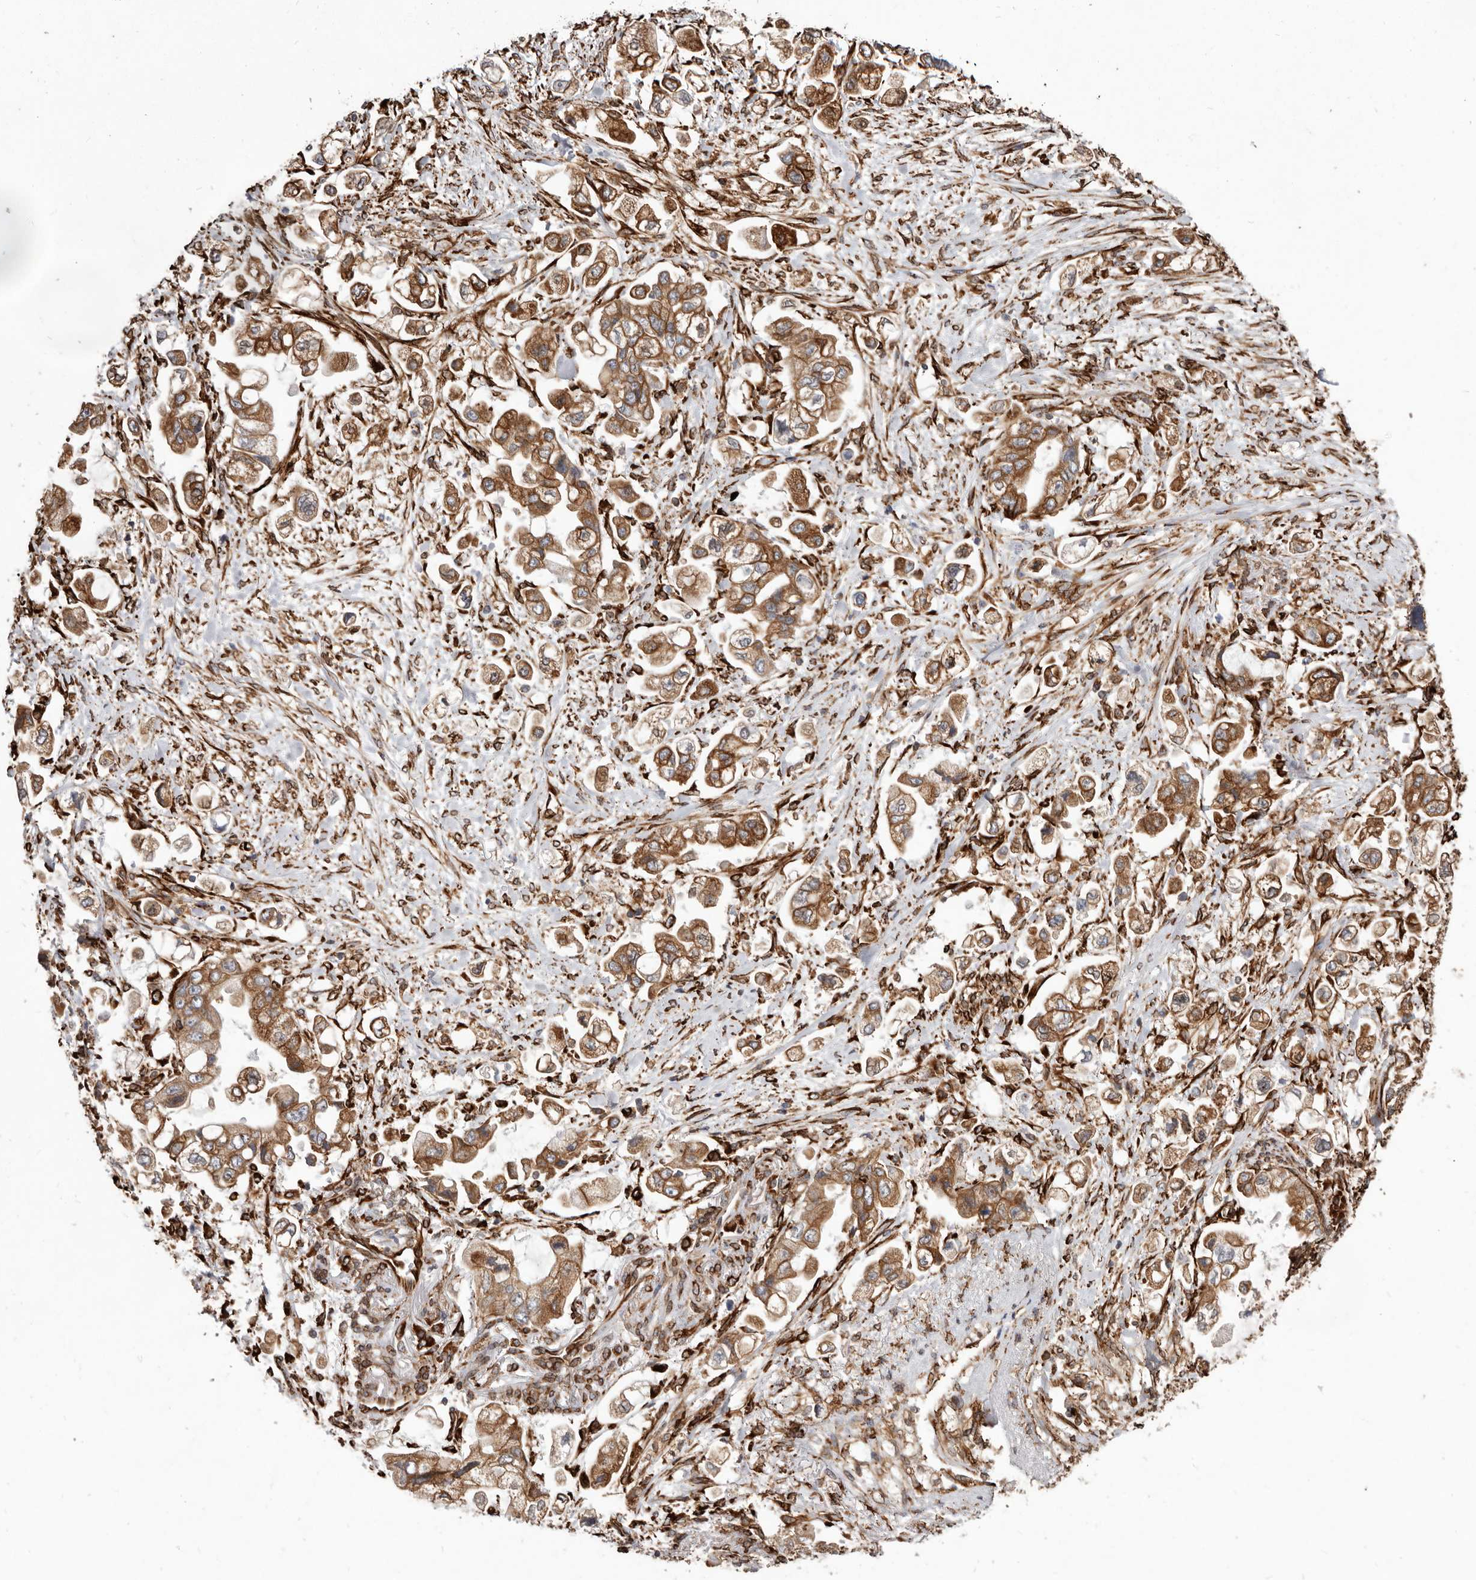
{"staining": {"intensity": "moderate", "quantity": ">75%", "location": "cytoplasmic/membranous"}, "tissue": "stomach cancer", "cell_type": "Tumor cells", "image_type": "cancer", "snomed": [{"axis": "morphology", "description": "Adenocarcinoma, NOS"}, {"axis": "topography", "description": "Stomach"}], "caption": "This is an image of immunohistochemistry staining of adenocarcinoma (stomach), which shows moderate positivity in the cytoplasmic/membranous of tumor cells.", "gene": "WDTC1", "patient": {"sex": "male", "age": 62}}